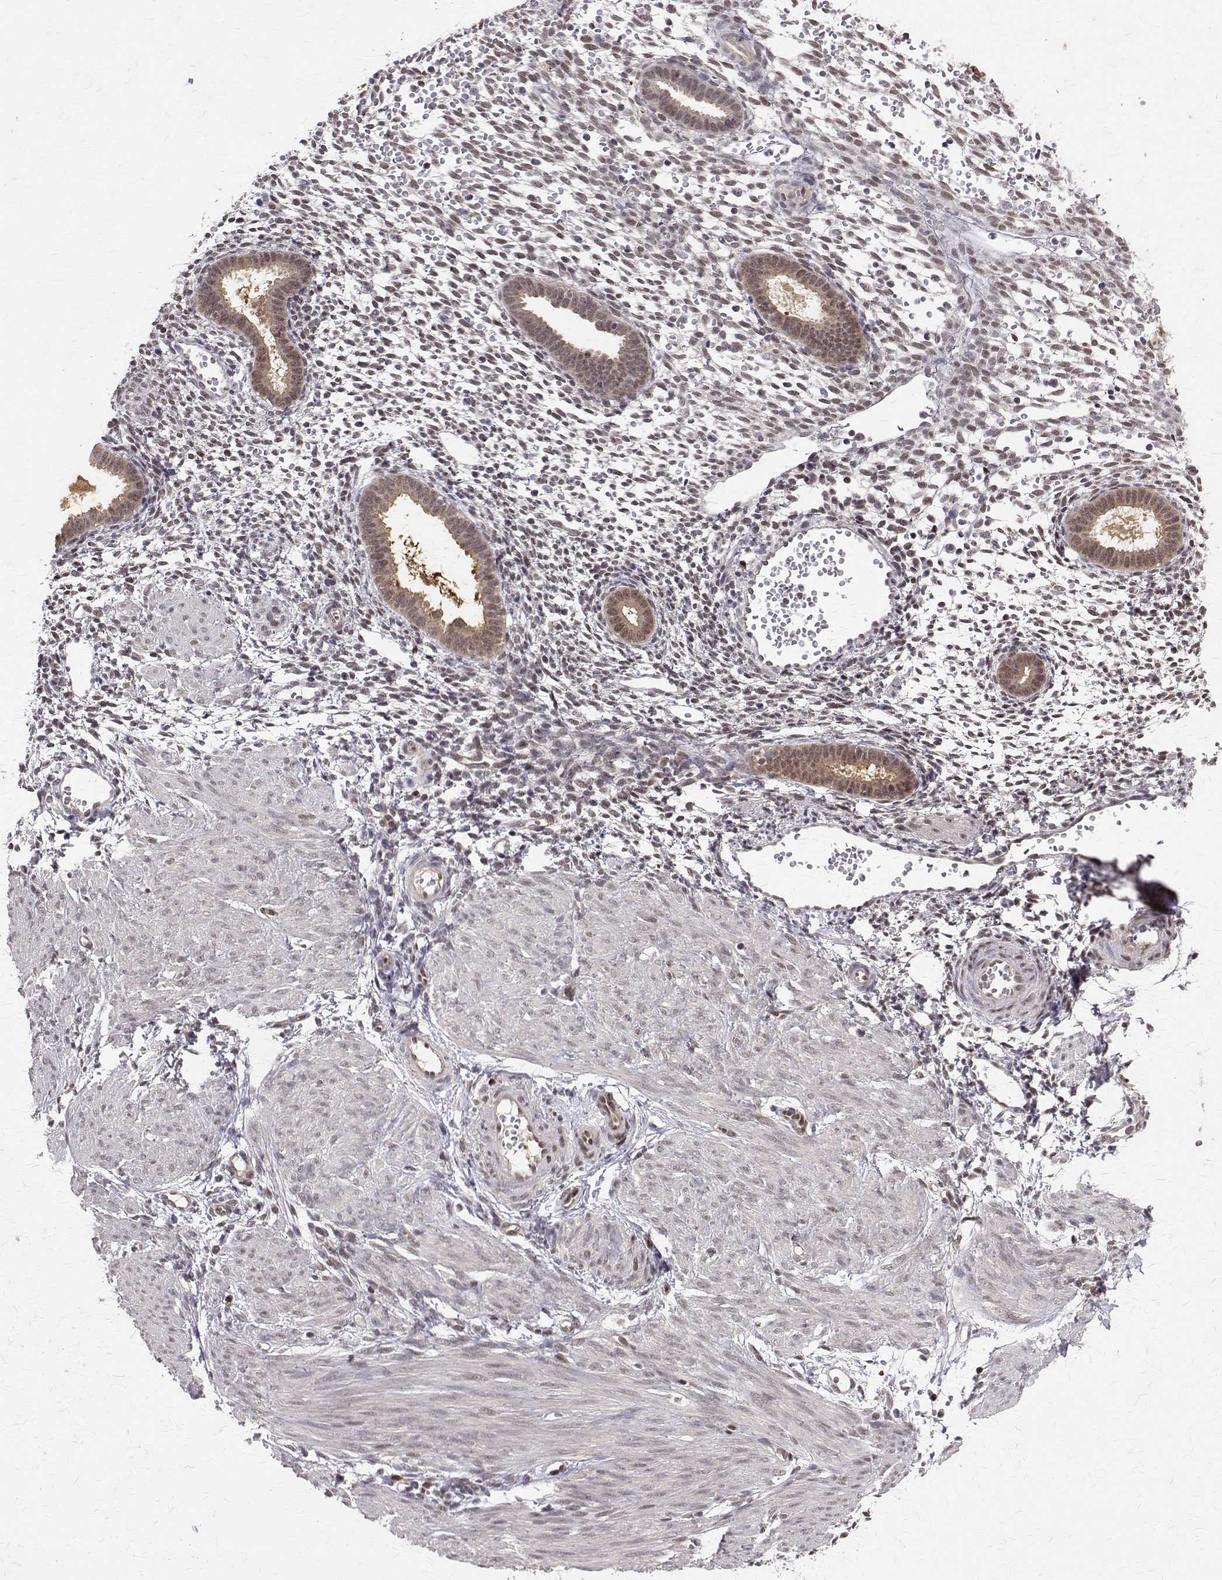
{"staining": {"intensity": "weak", "quantity": "25%-75%", "location": "nuclear"}, "tissue": "endometrium", "cell_type": "Cells in endometrial stroma", "image_type": "normal", "snomed": [{"axis": "morphology", "description": "Normal tissue, NOS"}, {"axis": "topography", "description": "Endometrium"}], "caption": "Immunohistochemistry (IHC) (DAB (3,3'-diaminobenzidine)) staining of normal human endometrium reveals weak nuclear protein expression in about 25%-75% of cells in endometrial stroma.", "gene": "NIF3L1", "patient": {"sex": "female", "age": 36}}